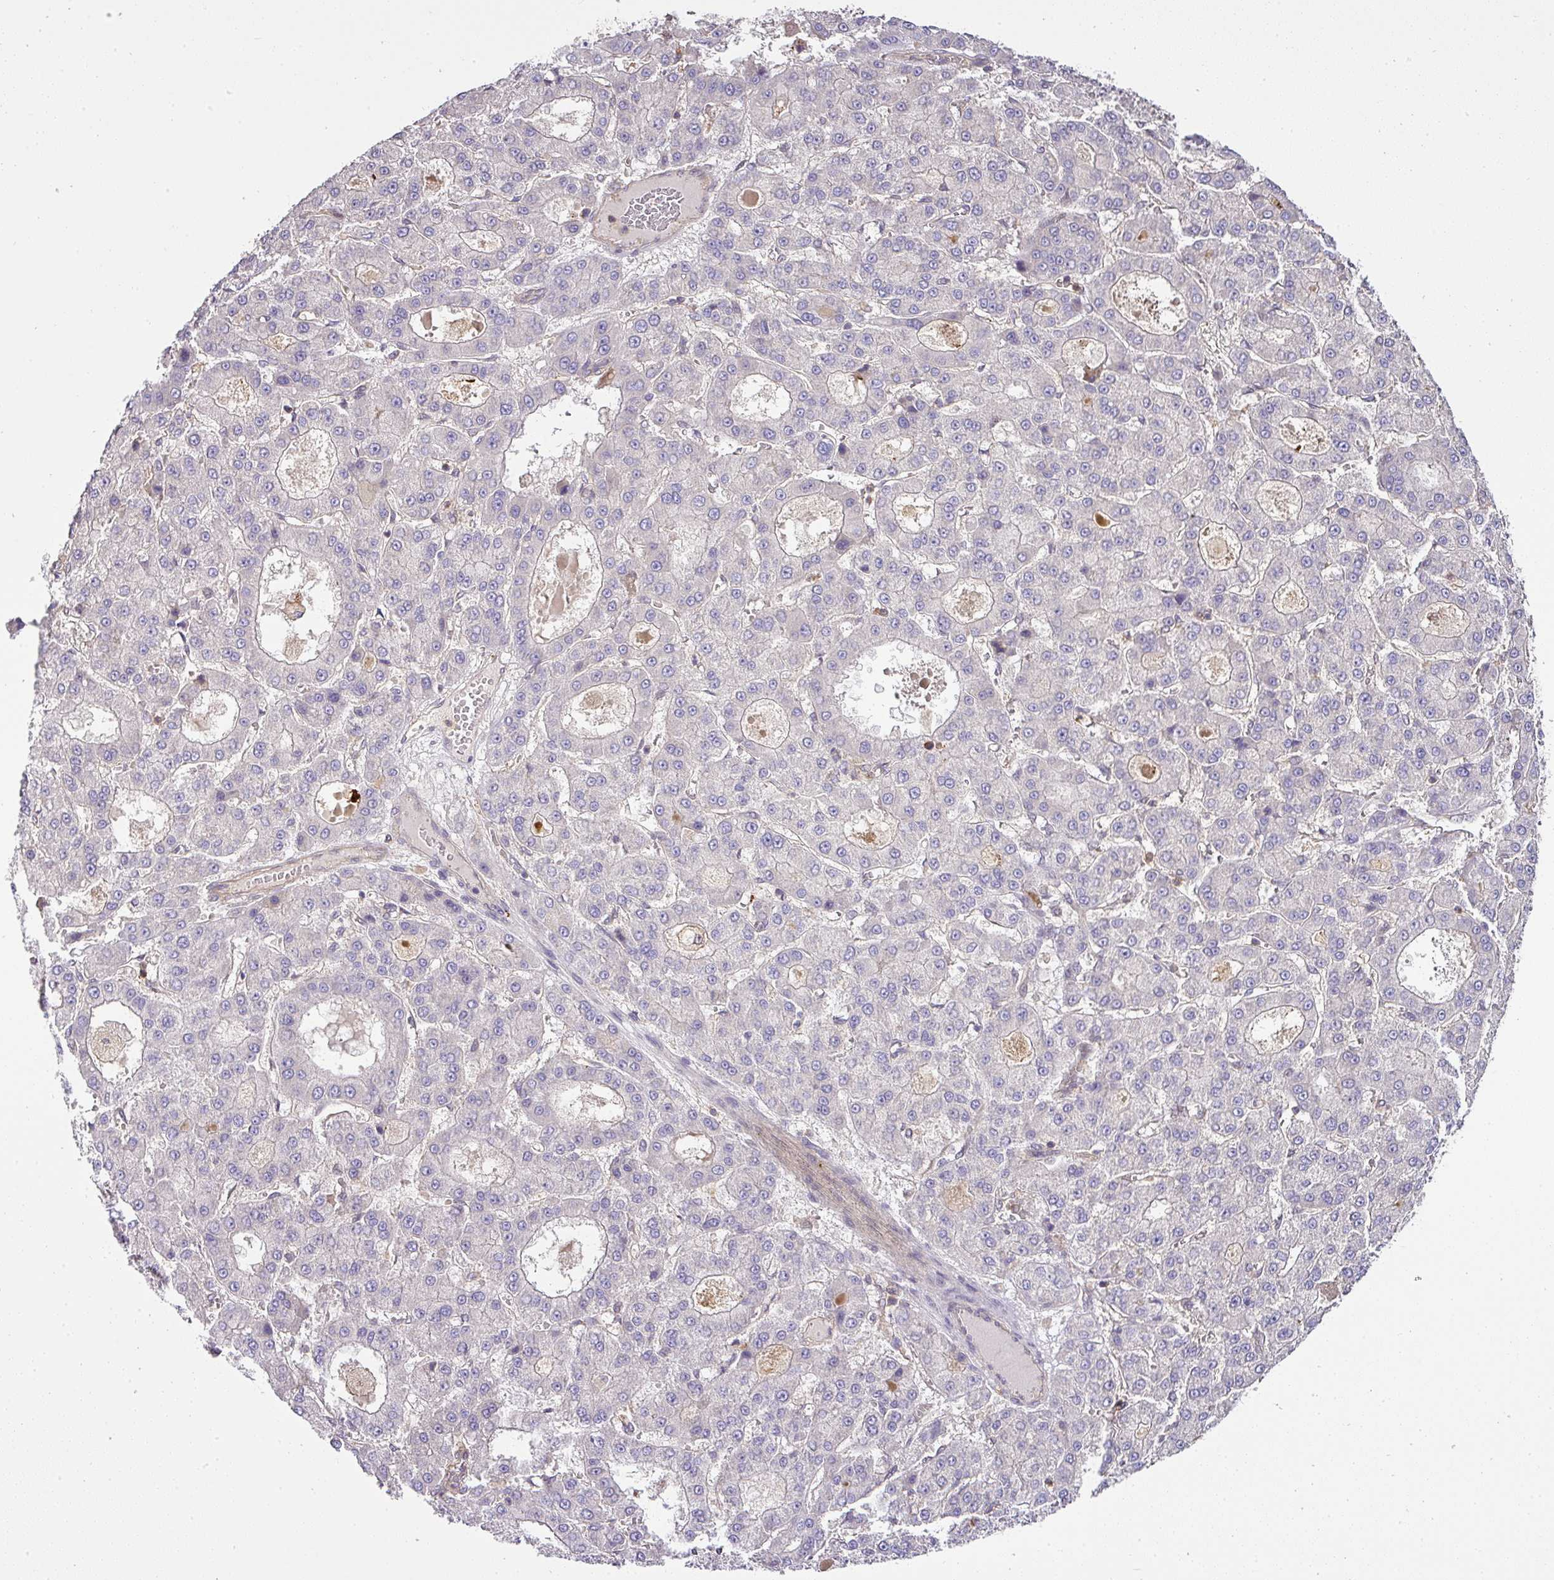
{"staining": {"intensity": "negative", "quantity": "none", "location": "none"}, "tissue": "liver cancer", "cell_type": "Tumor cells", "image_type": "cancer", "snomed": [{"axis": "morphology", "description": "Carcinoma, Hepatocellular, NOS"}, {"axis": "topography", "description": "Liver"}], "caption": "Immunohistochemistry (IHC) of human hepatocellular carcinoma (liver) demonstrates no staining in tumor cells.", "gene": "TMEM107", "patient": {"sex": "male", "age": 70}}